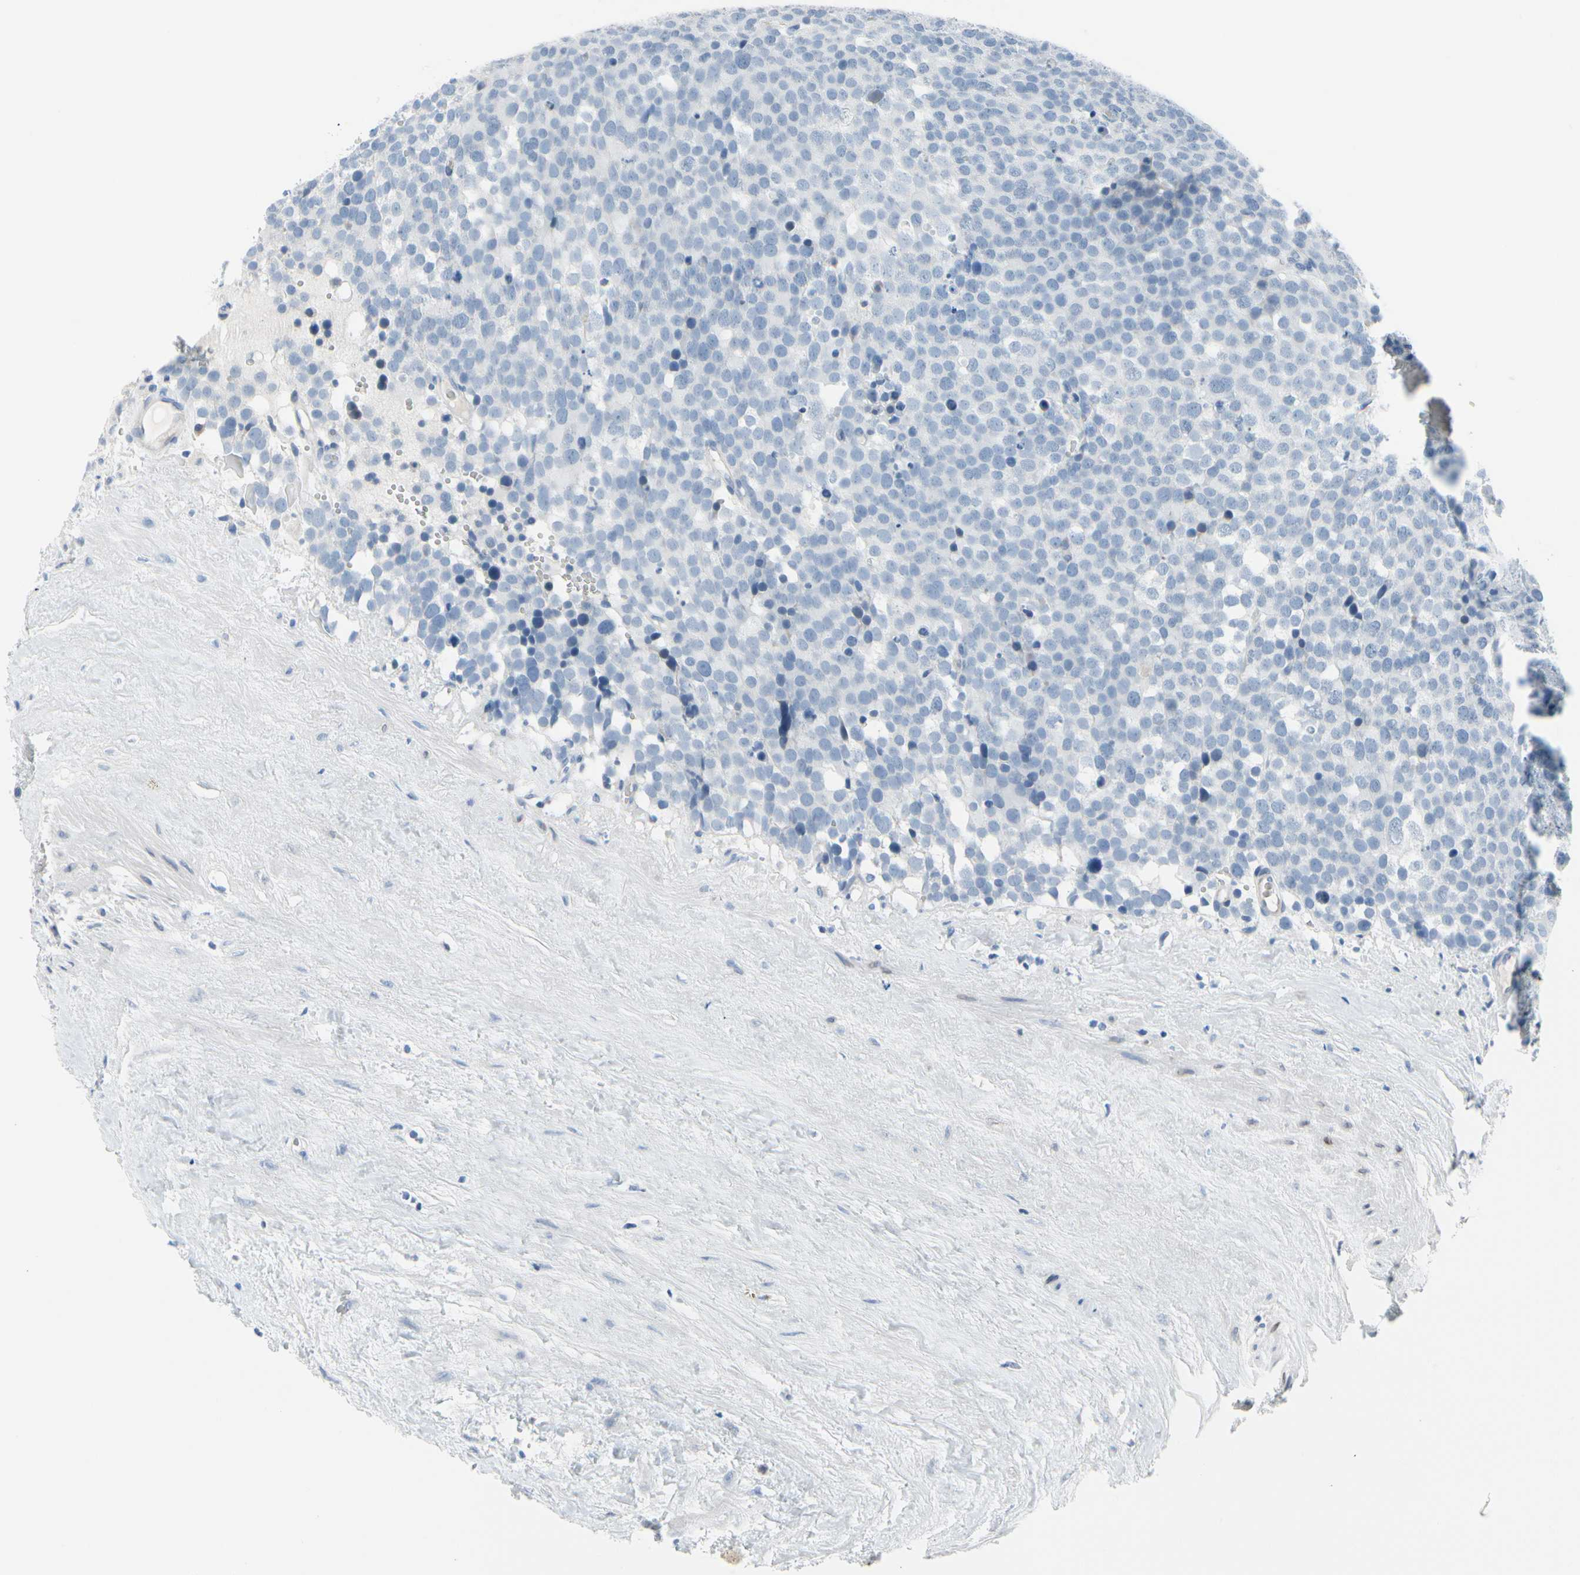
{"staining": {"intensity": "negative", "quantity": "none", "location": "none"}, "tissue": "testis cancer", "cell_type": "Tumor cells", "image_type": "cancer", "snomed": [{"axis": "morphology", "description": "Seminoma, NOS"}, {"axis": "topography", "description": "Testis"}], "caption": "The photomicrograph demonstrates no significant staining in tumor cells of testis seminoma.", "gene": "MUC5B", "patient": {"sex": "male", "age": 71}}